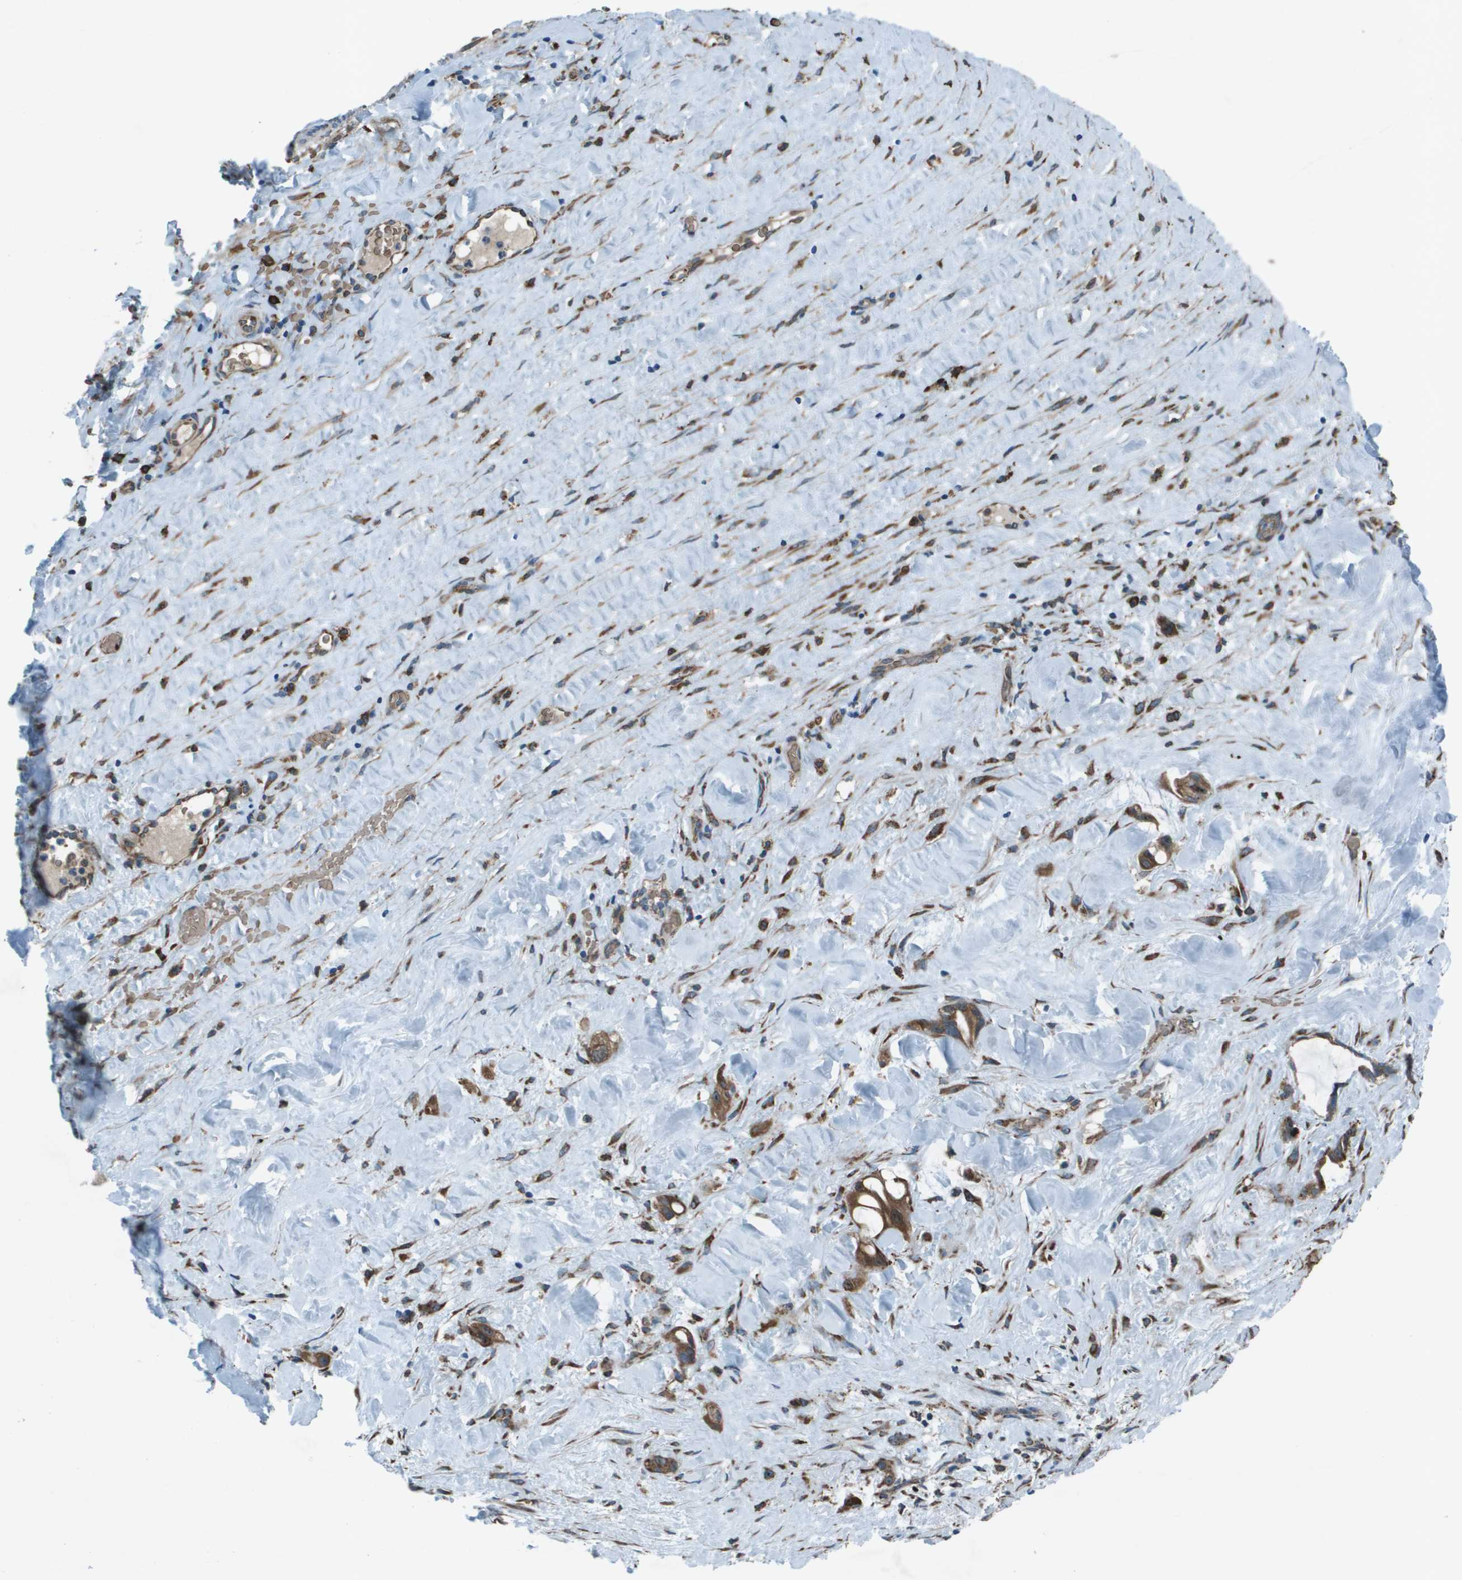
{"staining": {"intensity": "moderate", "quantity": ">75%", "location": "cytoplasmic/membranous"}, "tissue": "liver cancer", "cell_type": "Tumor cells", "image_type": "cancer", "snomed": [{"axis": "morphology", "description": "Cholangiocarcinoma"}, {"axis": "topography", "description": "Liver"}], "caption": "An immunohistochemistry (IHC) image of neoplastic tissue is shown. Protein staining in brown shows moderate cytoplasmic/membranous positivity in liver cancer within tumor cells.", "gene": "UTS2", "patient": {"sex": "female", "age": 65}}